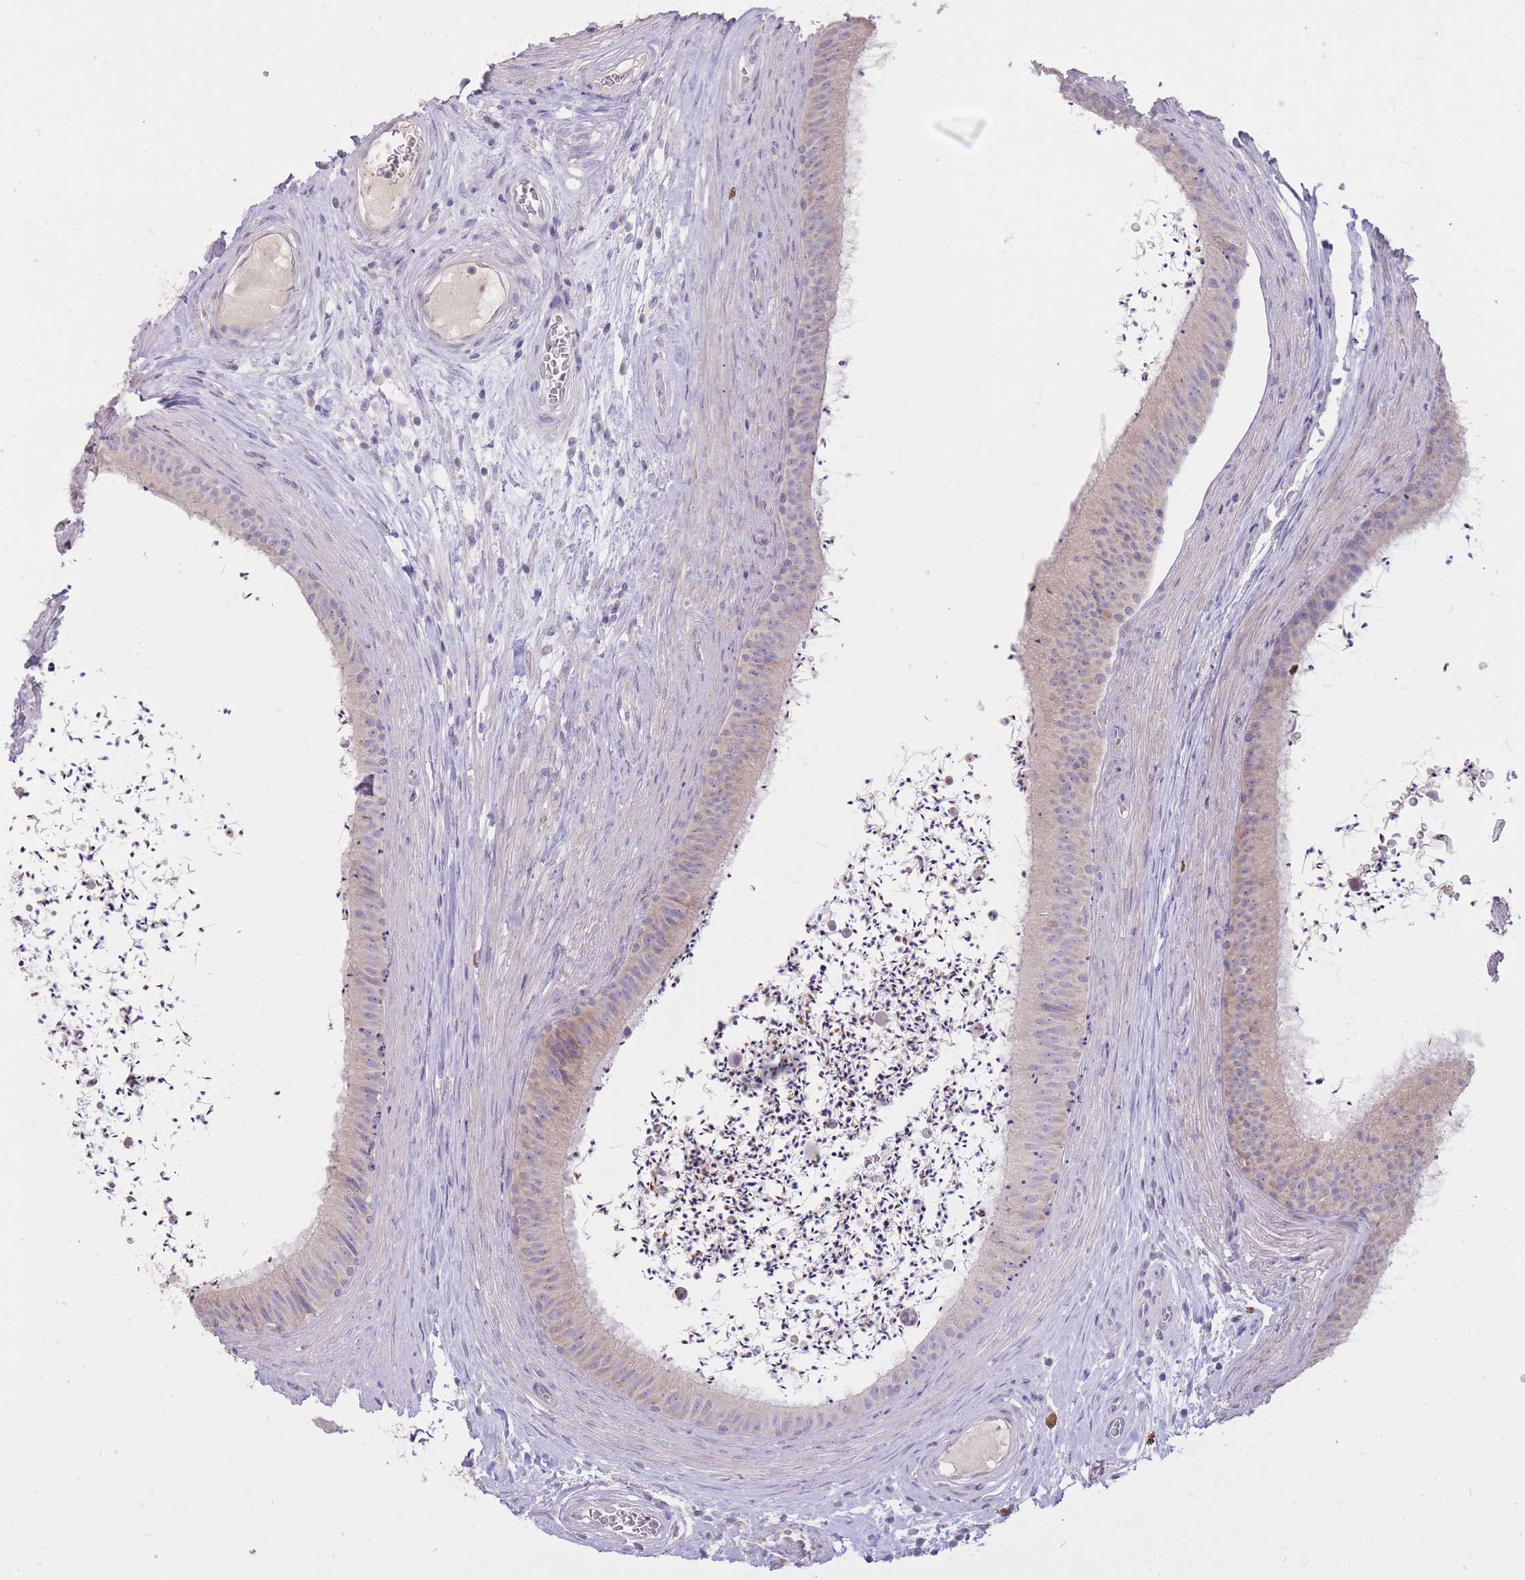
{"staining": {"intensity": "moderate", "quantity": "<25%", "location": "cytoplasmic/membranous"}, "tissue": "epididymis", "cell_type": "Glandular cells", "image_type": "normal", "snomed": [{"axis": "morphology", "description": "Normal tissue, NOS"}, {"axis": "topography", "description": "Testis"}, {"axis": "topography", "description": "Epididymis"}], "caption": "IHC histopathology image of unremarkable epididymis stained for a protein (brown), which displays low levels of moderate cytoplasmic/membranous positivity in about <25% of glandular cells.", "gene": "FRG2B", "patient": {"sex": "male", "age": 41}}